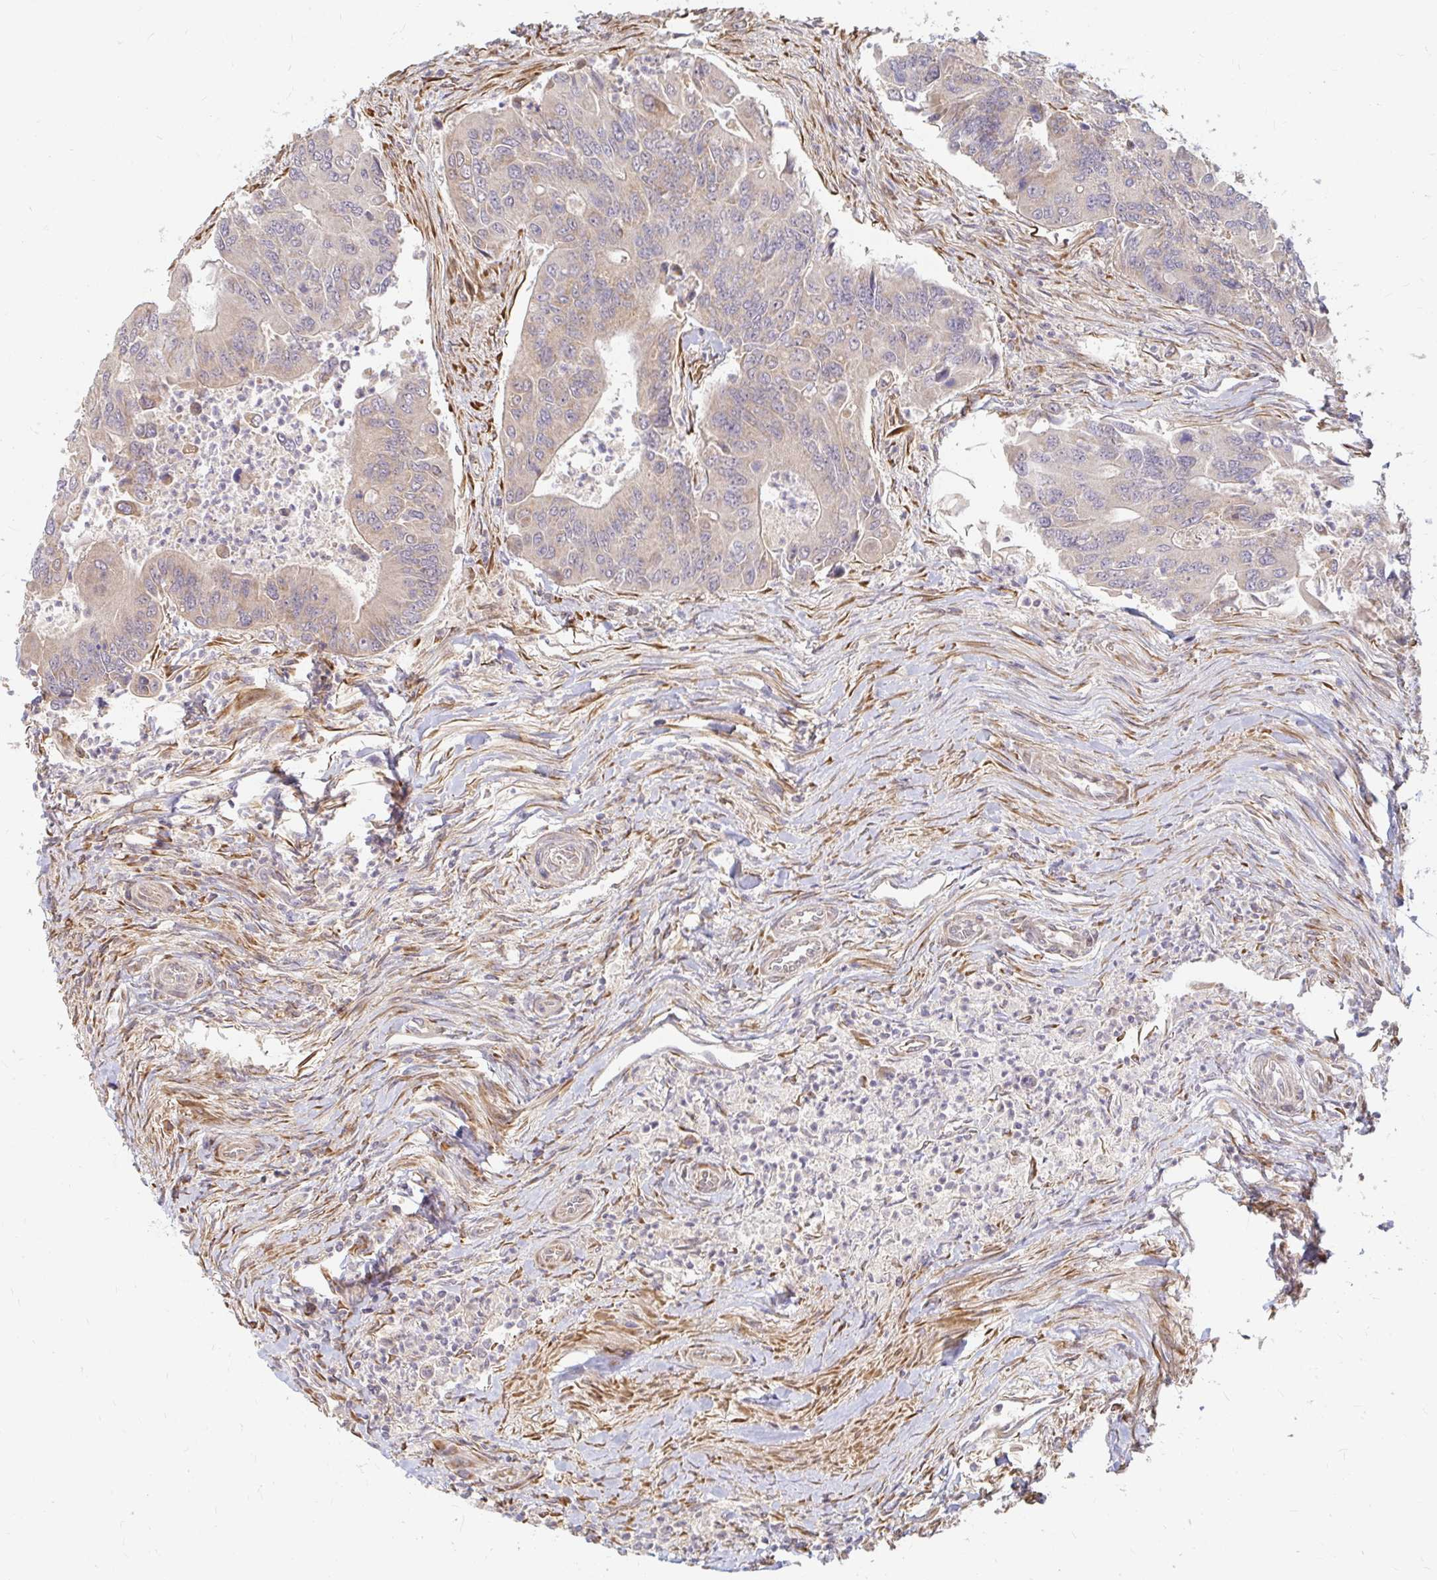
{"staining": {"intensity": "negative", "quantity": "none", "location": "none"}, "tissue": "colorectal cancer", "cell_type": "Tumor cells", "image_type": "cancer", "snomed": [{"axis": "morphology", "description": "Adenocarcinoma, NOS"}, {"axis": "topography", "description": "Colon"}], "caption": "A high-resolution histopathology image shows immunohistochemistry (IHC) staining of colorectal cancer, which shows no significant positivity in tumor cells.", "gene": "CAST", "patient": {"sex": "female", "age": 67}}